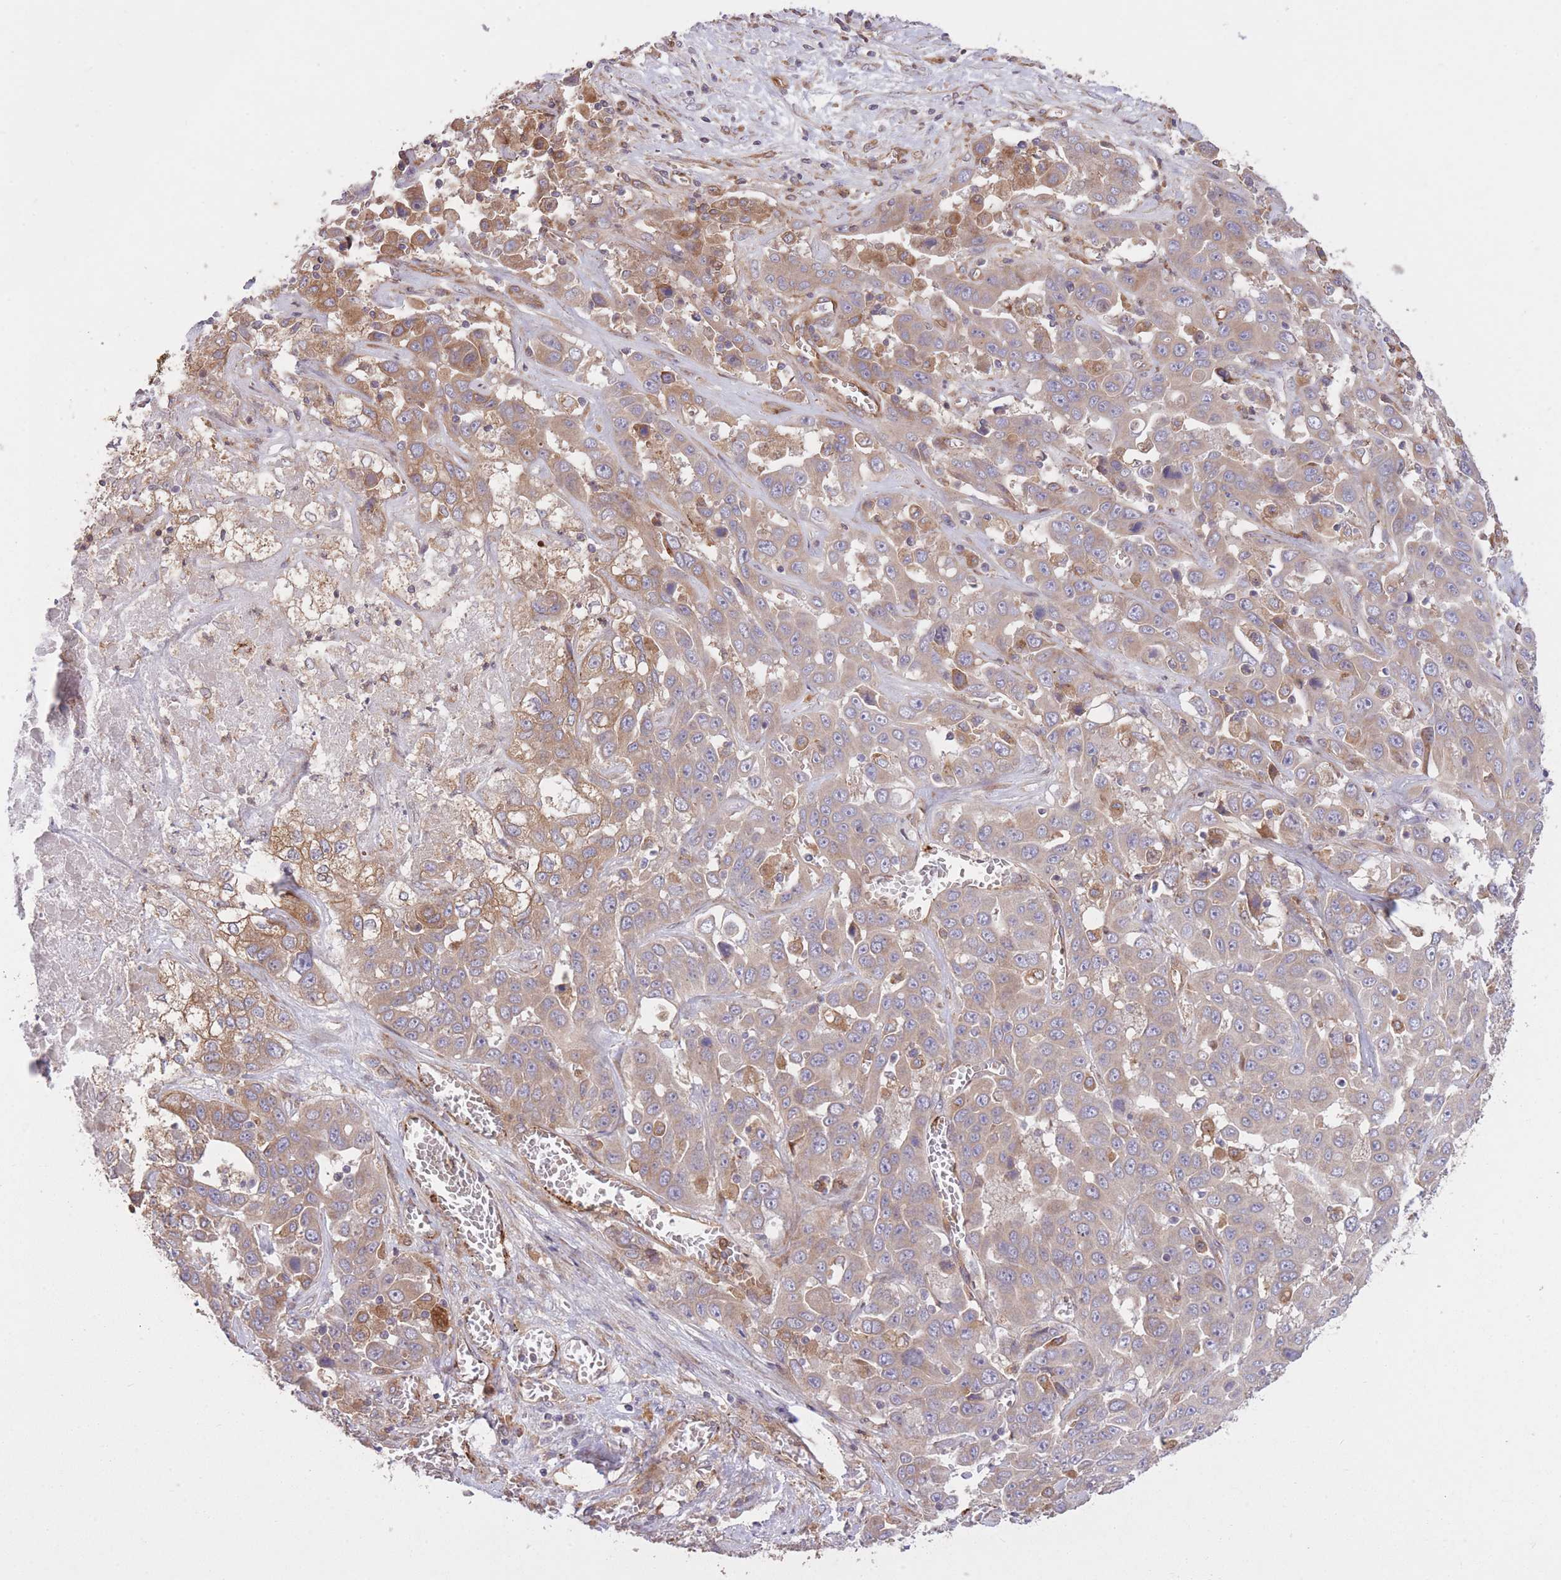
{"staining": {"intensity": "moderate", "quantity": "25%-75%", "location": "cytoplasmic/membranous"}, "tissue": "liver cancer", "cell_type": "Tumor cells", "image_type": "cancer", "snomed": [{"axis": "morphology", "description": "Cholangiocarcinoma"}, {"axis": "topography", "description": "Liver"}], "caption": "A medium amount of moderate cytoplasmic/membranous staining is appreciated in about 25%-75% of tumor cells in liver cancer tissue.", "gene": "CISH", "patient": {"sex": "female", "age": 52}}